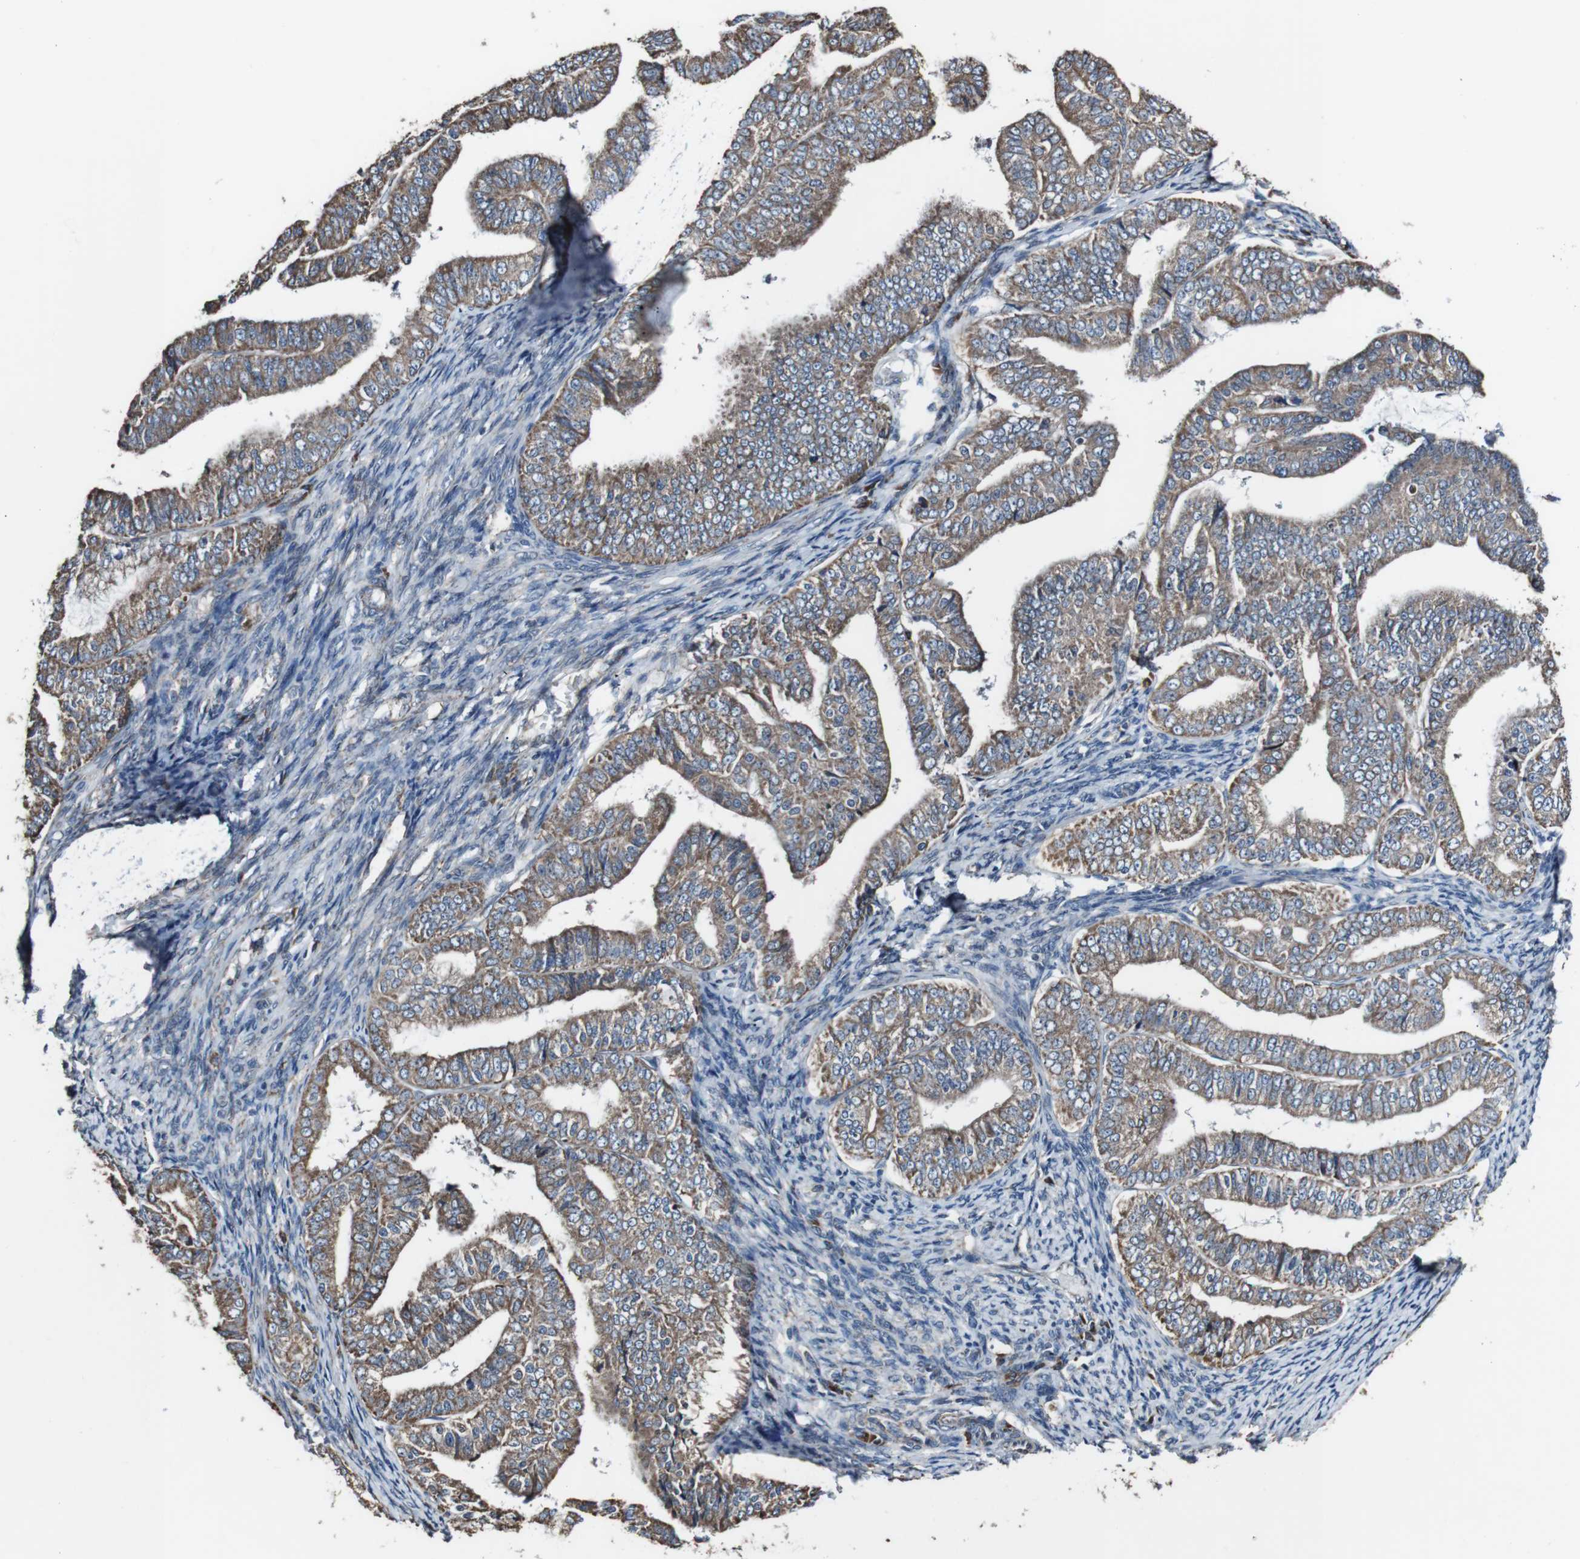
{"staining": {"intensity": "moderate", "quantity": ">75%", "location": "cytoplasmic/membranous"}, "tissue": "endometrial cancer", "cell_type": "Tumor cells", "image_type": "cancer", "snomed": [{"axis": "morphology", "description": "Adenocarcinoma, NOS"}, {"axis": "topography", "description": "Endometrium"}], "caption": "Immunohistochemical staining of adenocarcinoma (endometrial) displays medium levels of moderate cytoplasmic/membranous positivity in about >75% of tumor cells.", "gene": "CISD2", "patient": {"sex": "female", "age": 63}}